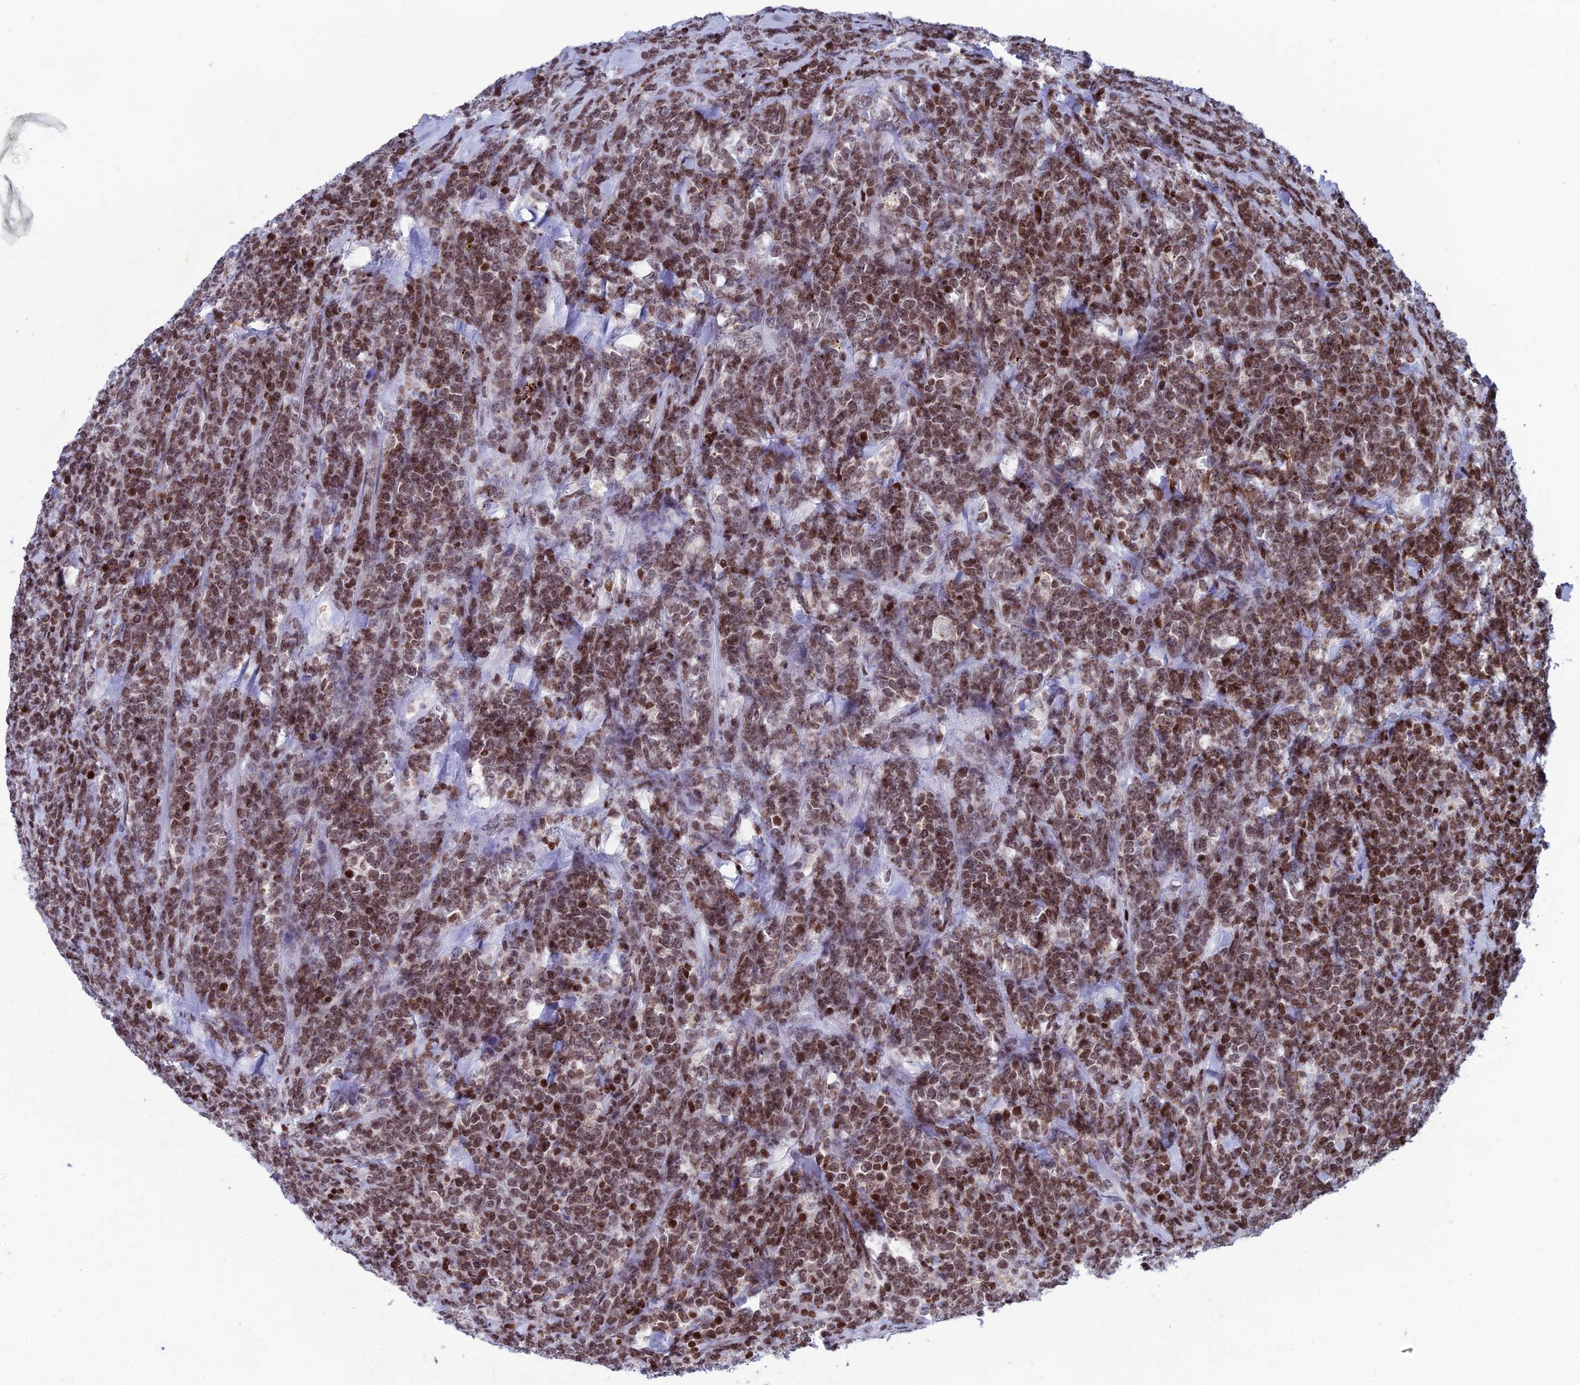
{"staining": {"intensity": "moderate", "quantity": ">75%", "location": "nuclear"}, "tissue": "lymphoma", "cell_type": "Tumor cells", "image_type": "cancer", "snomed": [{"axis": "morphology", "description": "Malignant lymphoma, non-Hodgkin's type, High grade"}, {"axis": "topography", "description": "Small intestine"}], "caption": "Tumor cells demonstrate moderate nuclear expression in approximately >75% of cells in high-grade malignant lymphoma, non-Hodgkin's type.", "gene": "AFF3", "patient": {"sex": "male", "age": 8}}